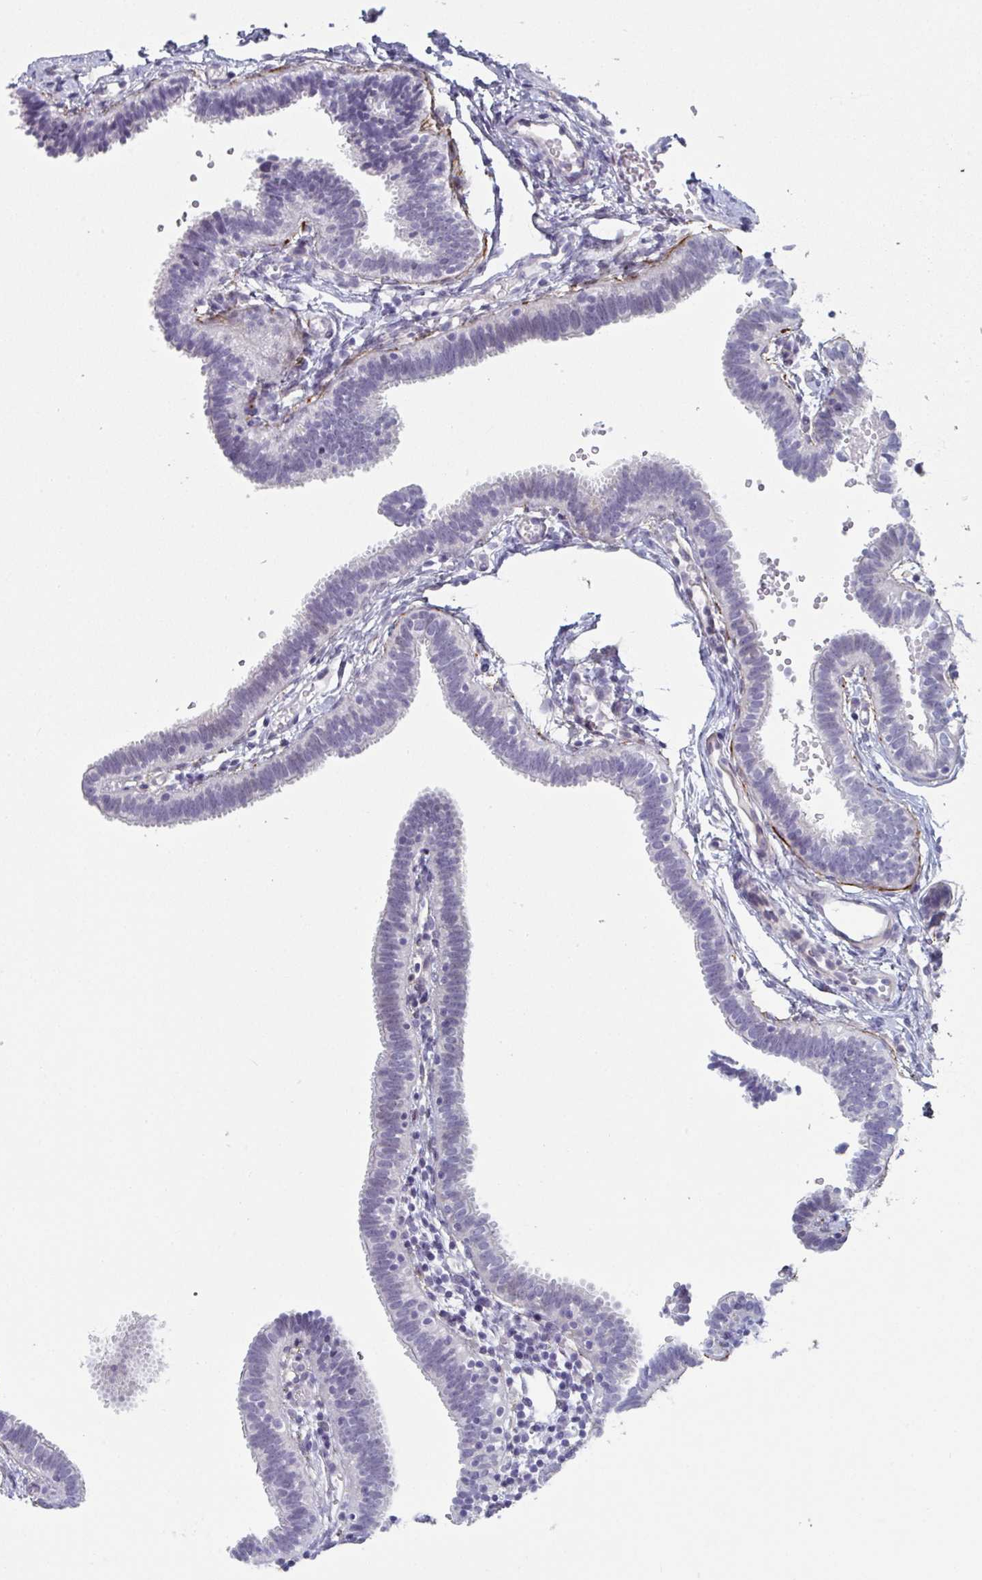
{"staining": {"intensity": "negative", "quantity": "none", "location": "none"}, "tissue": "fallopian tube", "cell_type": "Glandular cells", "image_type": "normal", "snomed": [{"axis": "morphology", "description": "Normal tissue, NOS"}, {"axis": "topography", "description": "Fallopian tube"}], "caption": "This is an immunohistochemistry image of normal fallopian tube. There is no positivity in glandular cells.", "gene": "A1CF", "patient": {"sex": "female", "age": 37}}